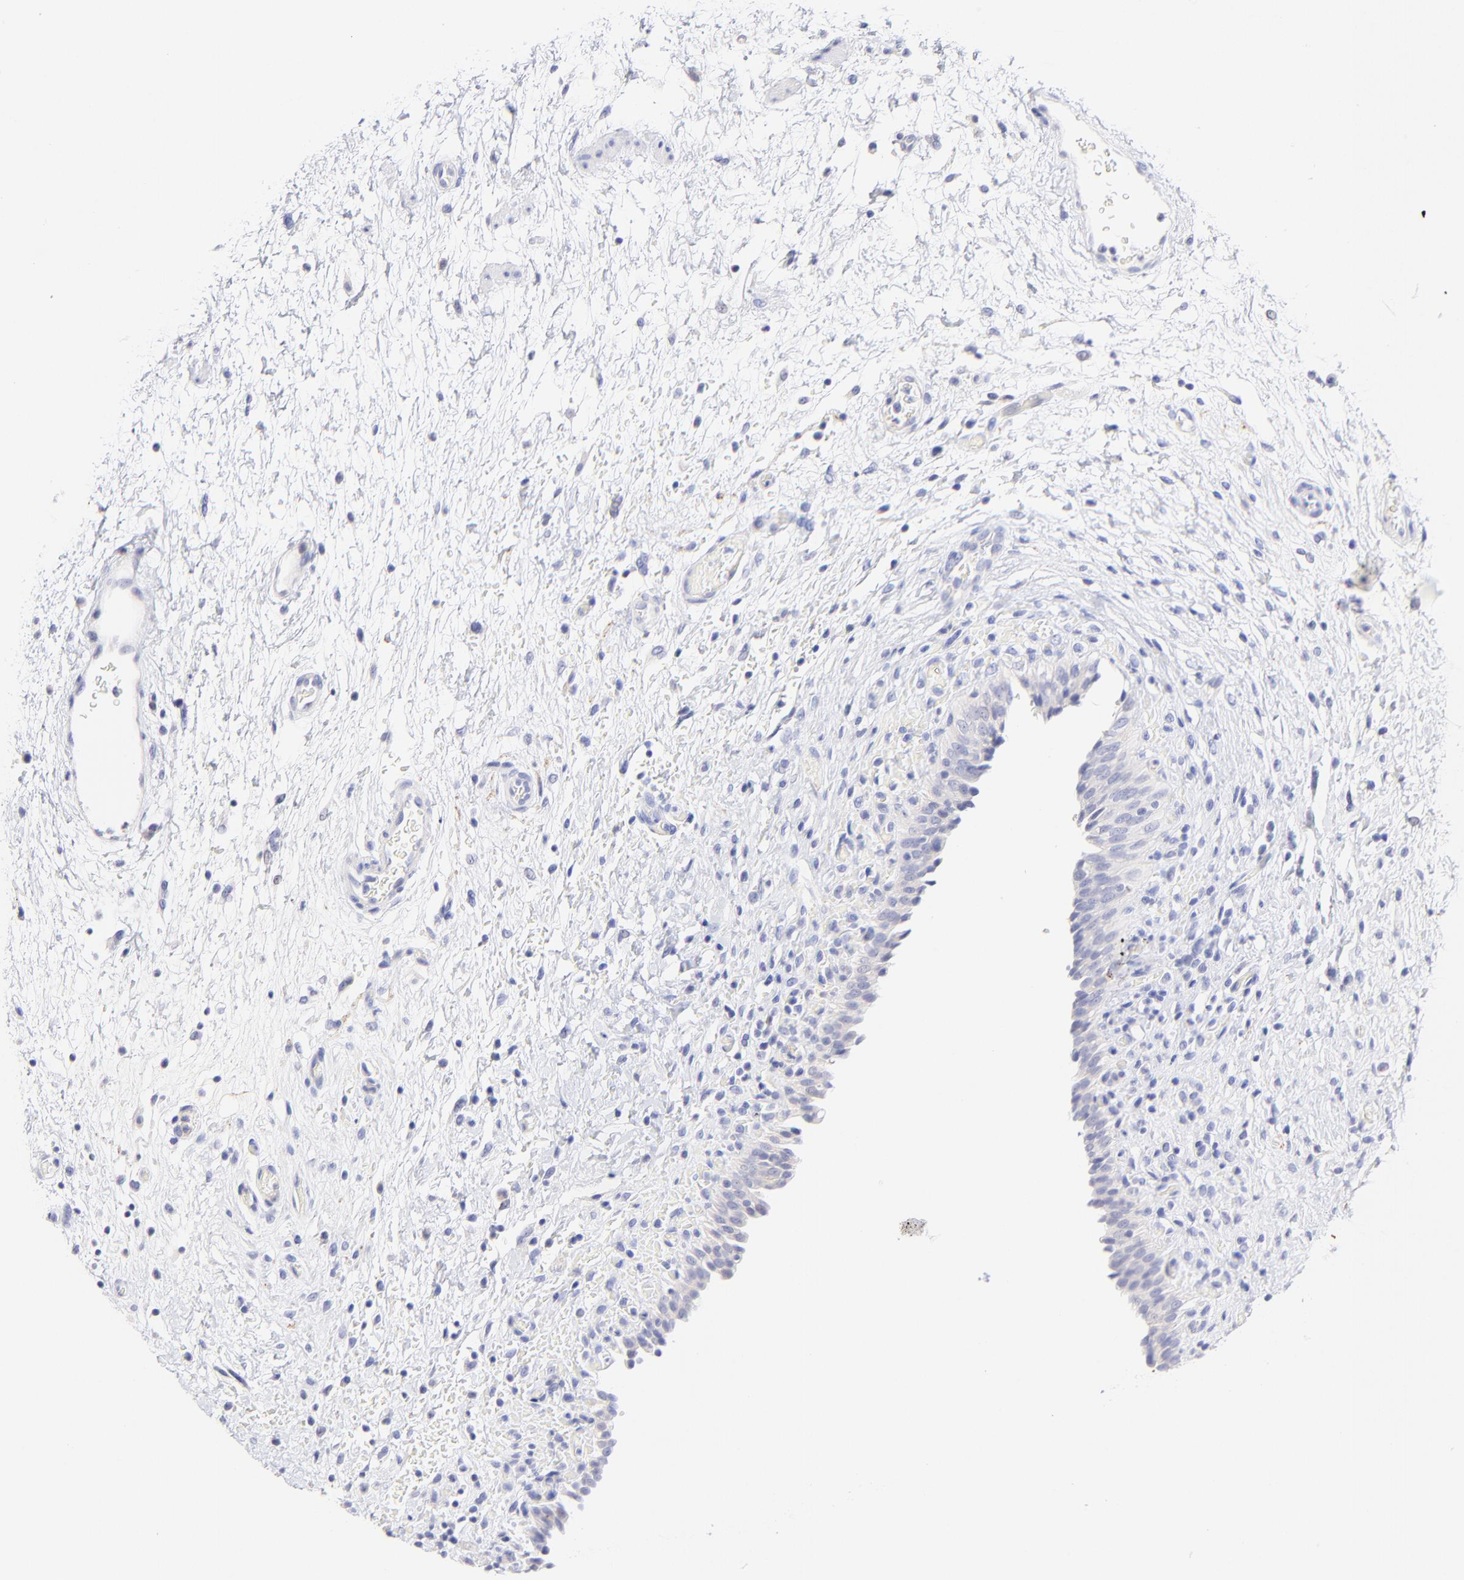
{"staining": {"intensity": "strong", "quantity": "<25%", "location": "cytoplasmic/membranous"}, "tissue": "urinary bladder", "cell_type": "Urothelial cells", "image_type": "normal", "snomed": [{"axis": "morphology", "description": "Normal tissue, NOS"}, {"axis": "topography", "description": "Urinary bladder"}], "caption": "Immunohistochemistry of normal human urinary bladder displays medium levels of strong cytoplasmic/membranous positivity in about <25% of urothelial cells.", "gene": "RAB3A", "patient": {"sex": "male", "age": 51}}